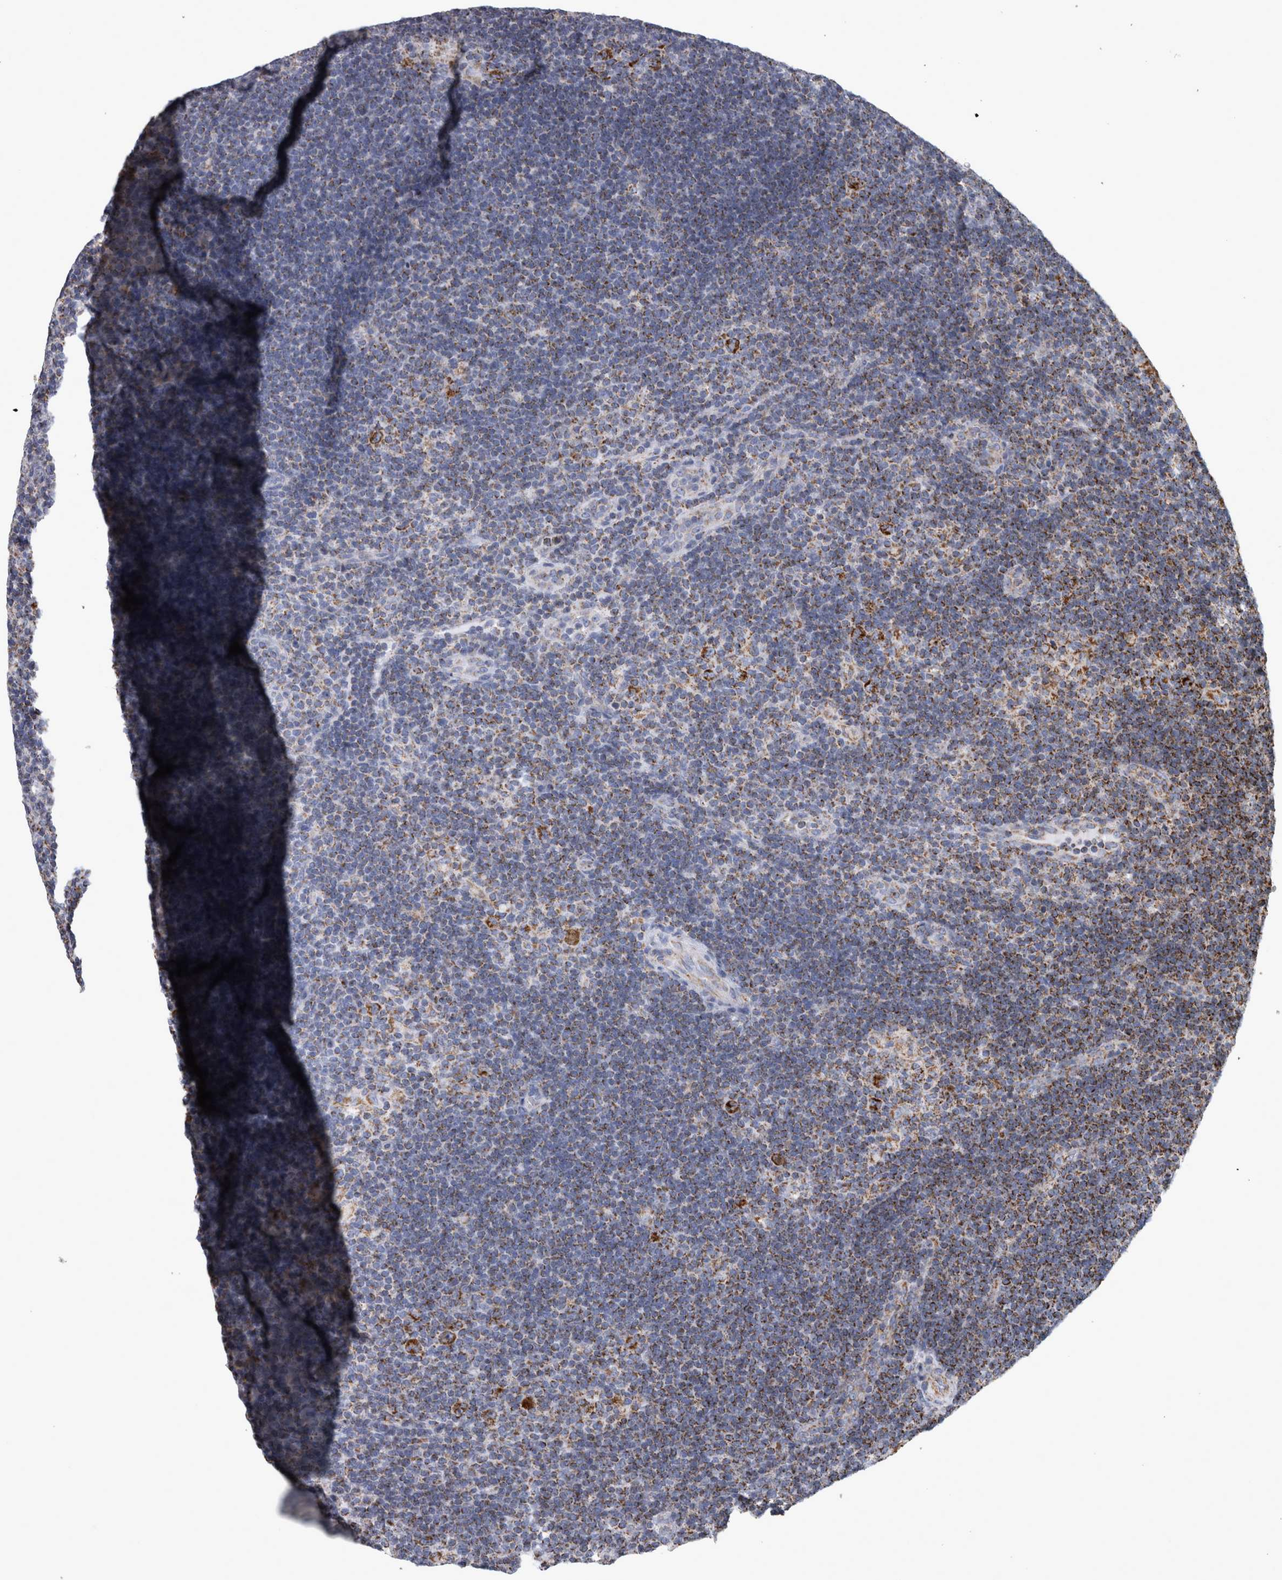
{"staining": {"intensity": "strong", "quantity": ">75%", "location": "cytoplasmic/membranous"}, "tissue": "lymphoma", "cell_type": "Tumor cells", "image_type": "cancer", "snomed": [{"axis": "morphology", "description": "Hodgkin's disease, NOS"}, {"axis": "topography", "description": "Lymph node"}], "caption": "Immunohistochemical staining of lymphoma reveals strong cytoplasmic/membranous protein expression in about >75% of tumor cells.", "gene": "MDH2", "patient": {"sex": "female", "age": 57}}